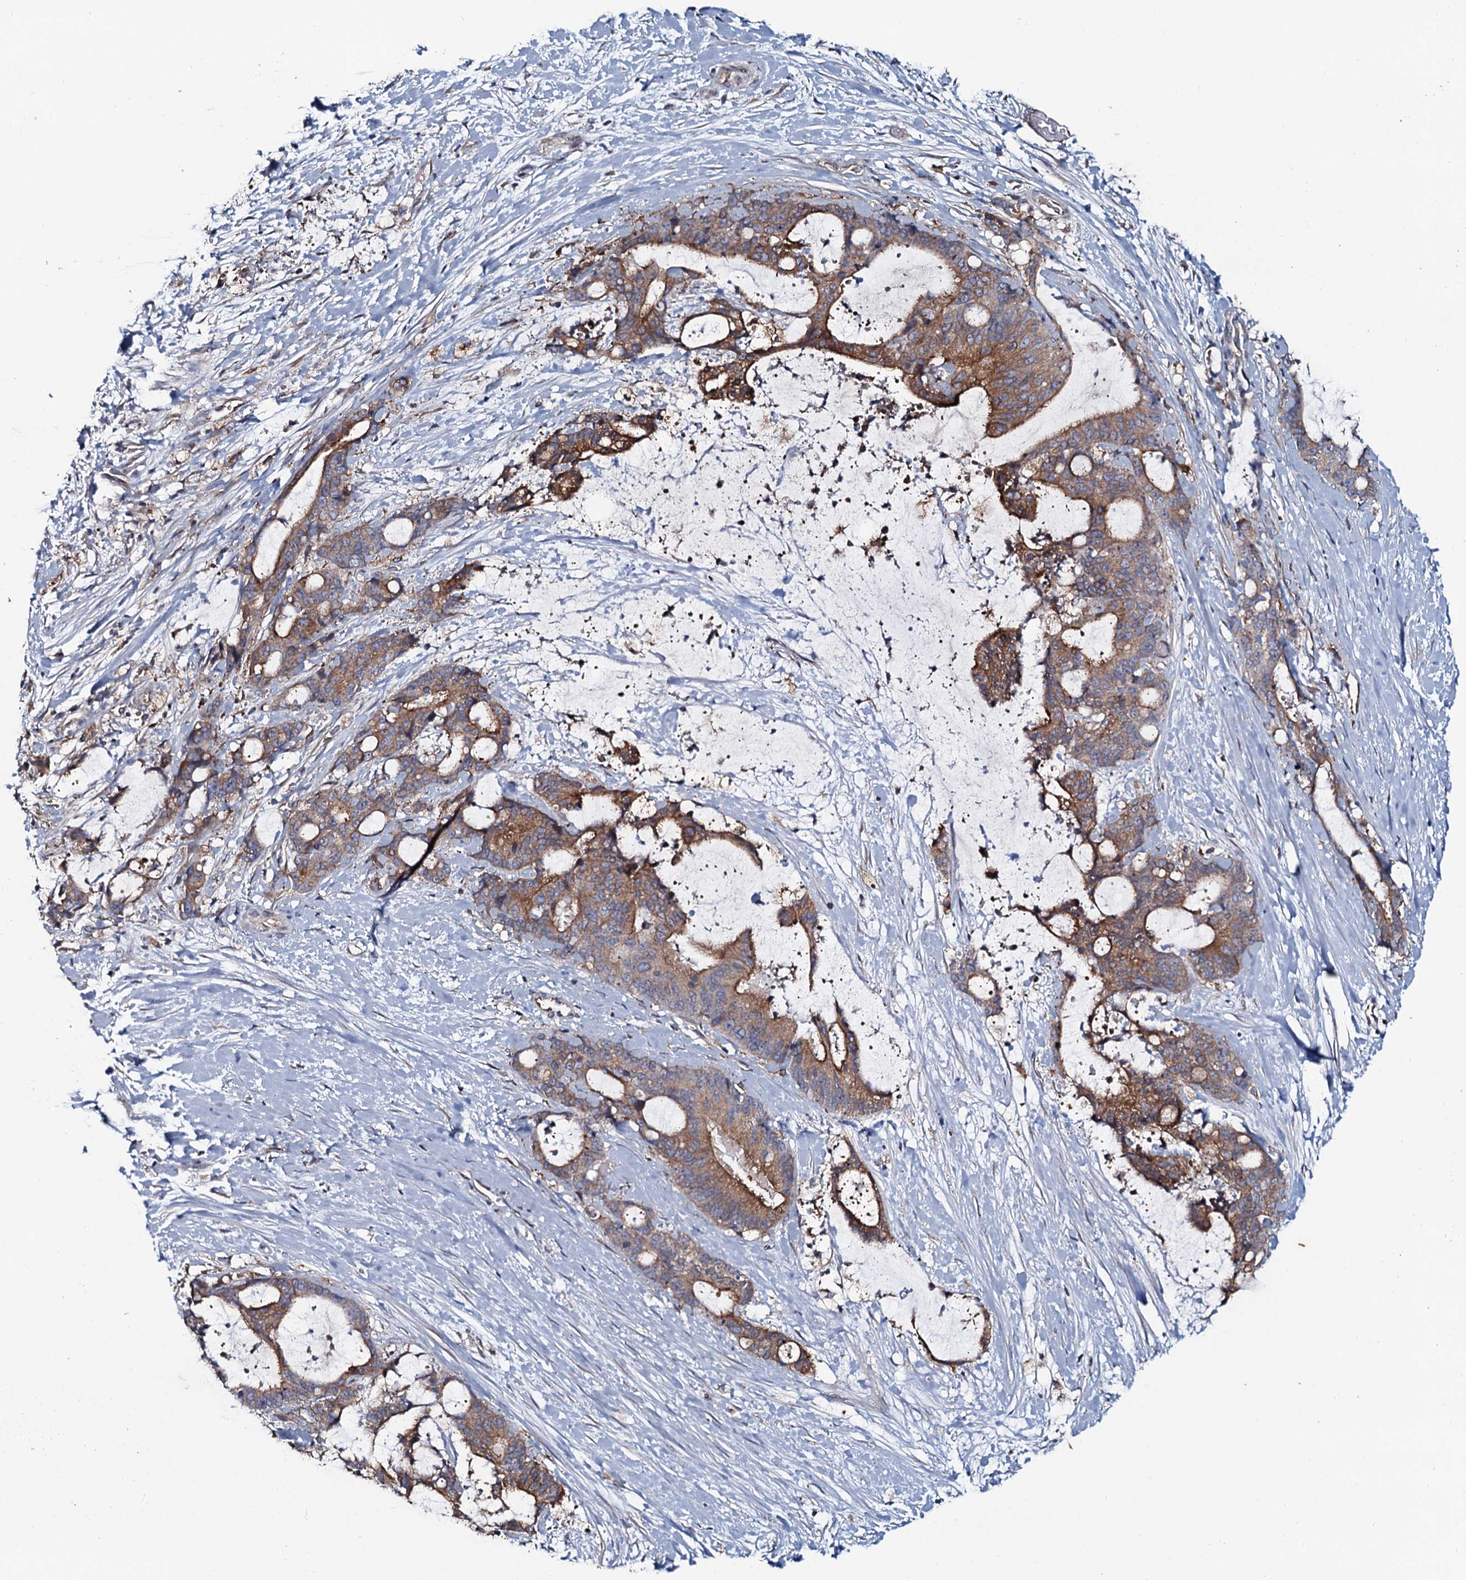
{"staining": {"intensity": "moderate", "quantity": ">75%", "location": "cytoplasmic/membranous"}, "tissue": "liver cancer", "cell_type": "Tumor cells", "image_type": "cancer", "snomed": [{"axis": "morphology", "description": "Normal tissue, NOS"}, {"axis": "morphology", "description": "Cholangiocarcinoma"}, {"axis": "topography", "description": "Liver"}, {"axis": "topography", "description": "Peripheral nerve tissue"}], "caption": "Cholangiocarcinoma (liver) stained with immunohistochemistry (IHC) shows moderate cytoplasmic/membranous positivity in about >75% of tumor cells. The staining was performed using DAB, with brown indicating positive protein expression. Nuclei are stained blue with hematoxylin.", "gene": "TMEM151A", "patient": {"sex": "female", "age": 73}}